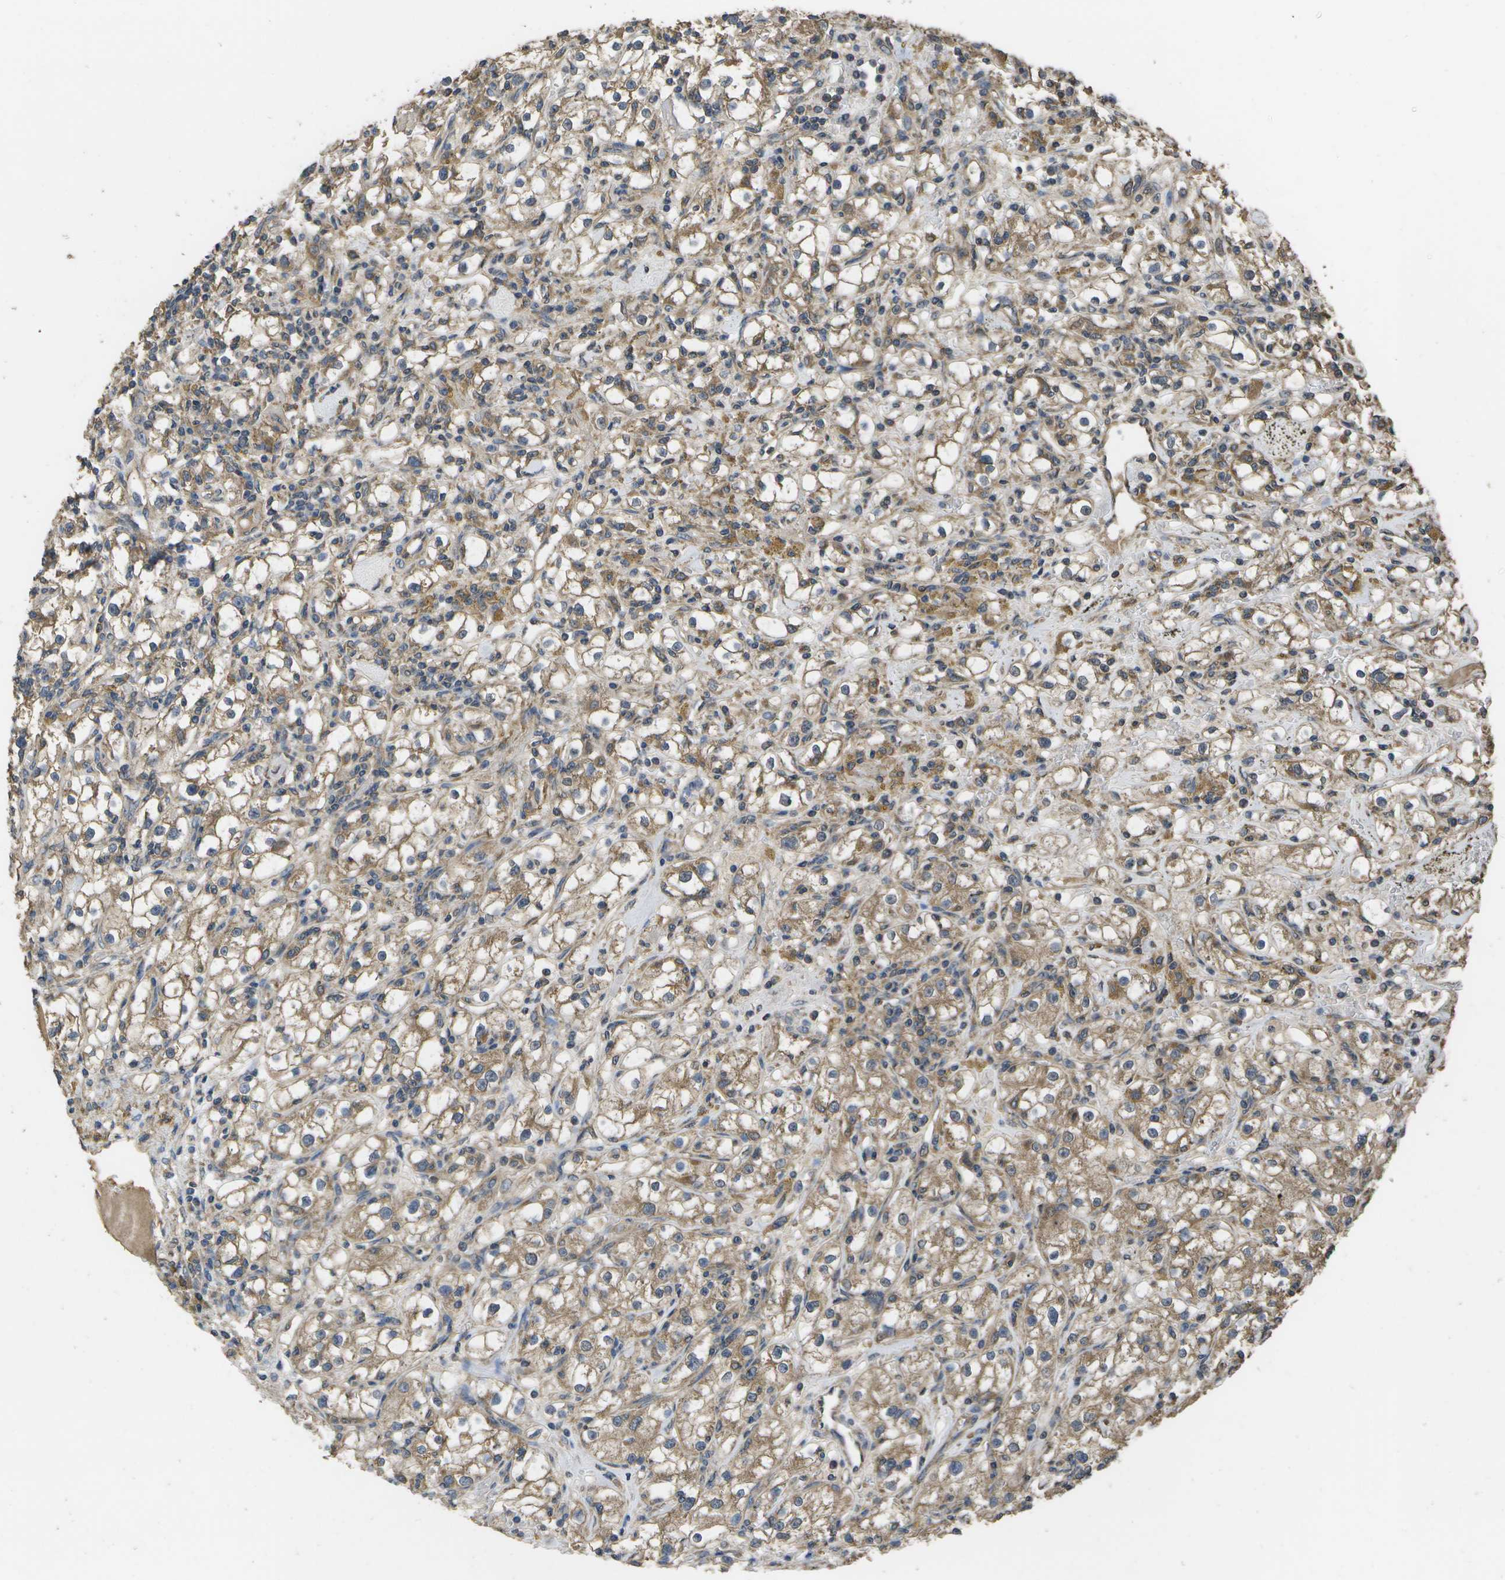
{"staining": {"intensity": "moderate", "quantity": ">75%", "location": "cytoplasmic/membranous"}, "tissue": "renal cancer", "cell_type": "Tumor cells", "image_type": "cancer", "snomed": [{"axis": "morphology", "description": "Adenocarcinoma, NOS"}, {"axis": "topography", "description": "Kidney"}], "caption": "A high-resolution photomicrograph shows IHC staining of adenocarcinoma (renal), which exhibits moderate cytoplasmic/membranous positivity in about >75% of tumor cells. Using DAB (brown) and hematoxylin (blue) stains, captured at high magnification using brightfield microscopy.", "gene": "SACS", "patient": {"sex": "male", "age": 56}}